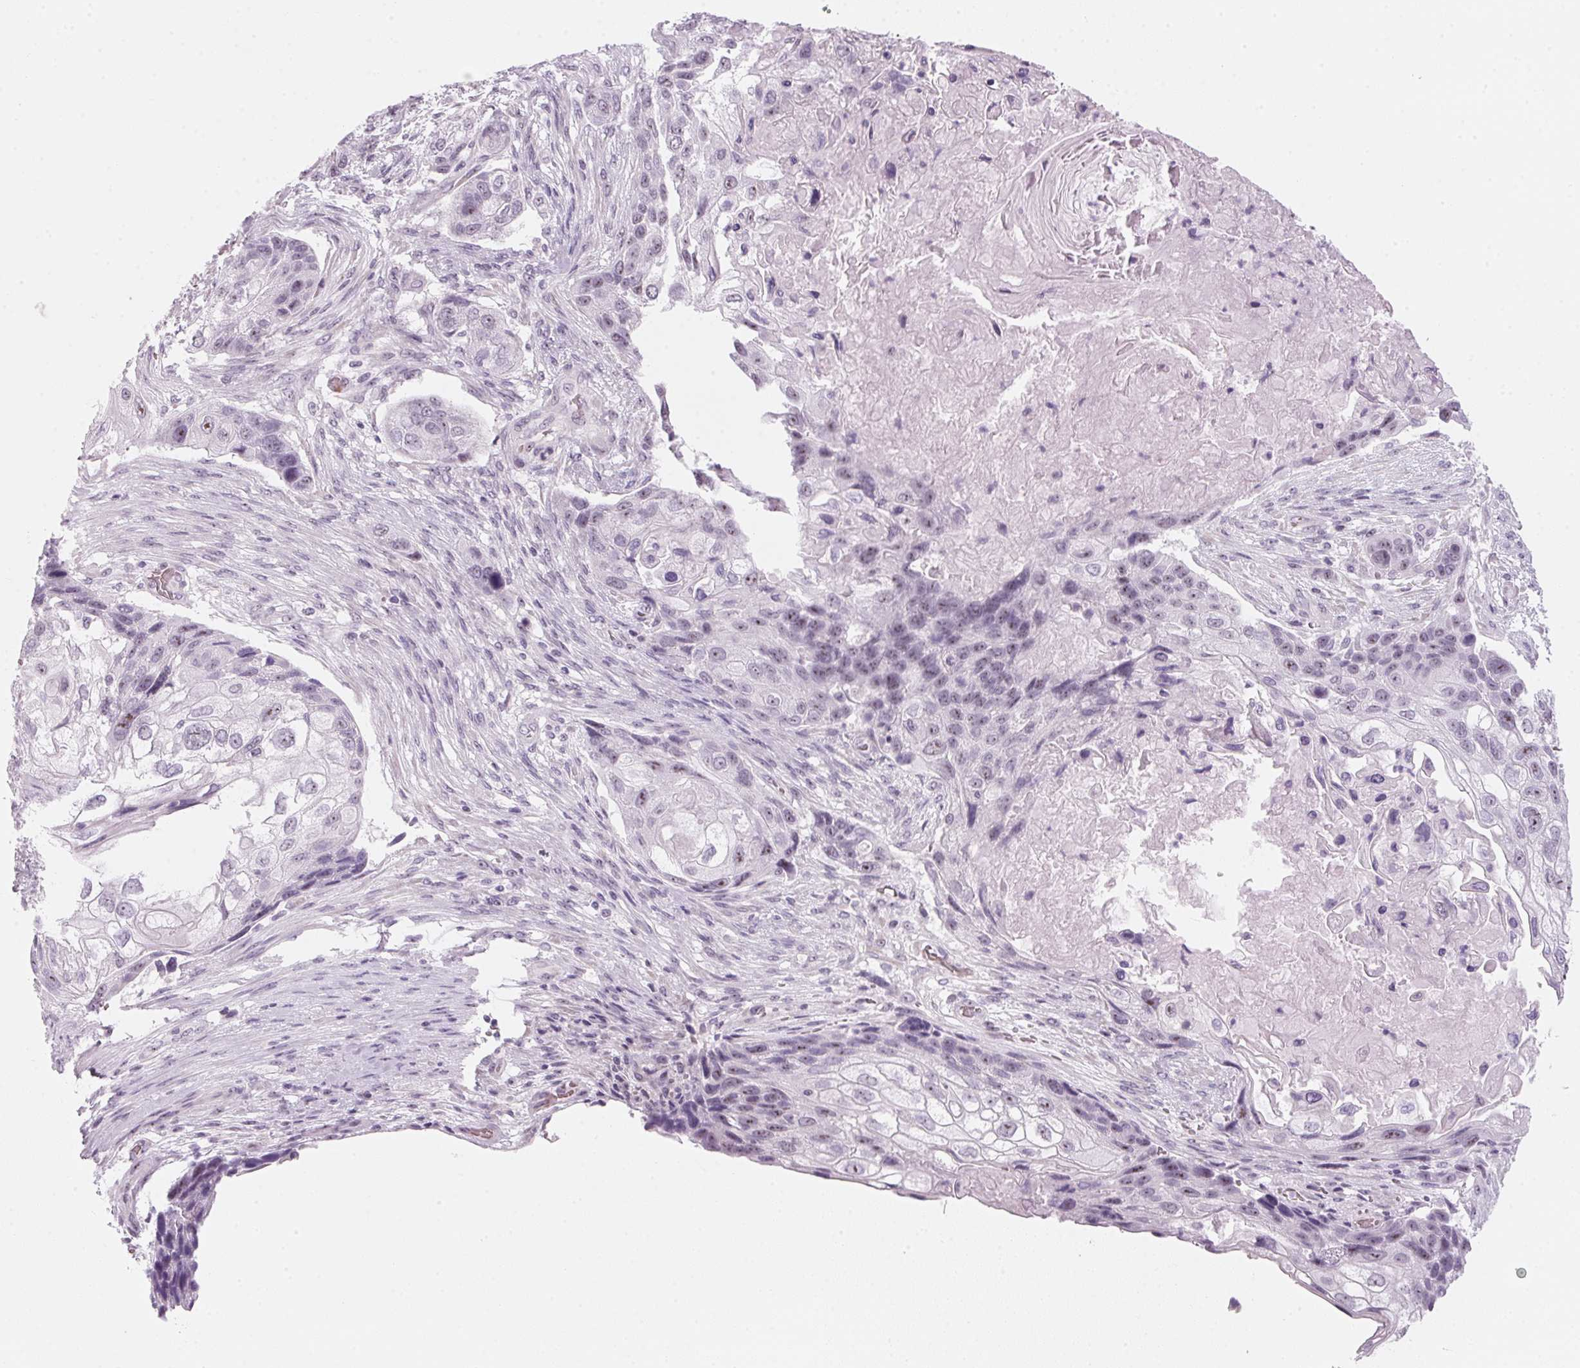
{"staining": {"intensity": "weak", "quantity": "25%-75%", "location": "nuclear"}, "tissue": "lung cancer", "cell_type": "Tumor cells", "image_type": "cancer", "snomed": [{"axis": "morphology", "description": "Squamous cell carcinoma, NOS"}, {"axis": "topography", "description": "Lung"}], "caption": "Protein expression analysis of lung cancer (squamous cell carcinoma) demonstrates weak nuclear positivity in about 25%-75% of tumor cells. (DAB (3,3'-diaminobenzidine) IHC, brown staining for protein, blue staining for nuclei).", "gene": "DNTTIP2", "patient": {"sex": "male", "age": 69}}